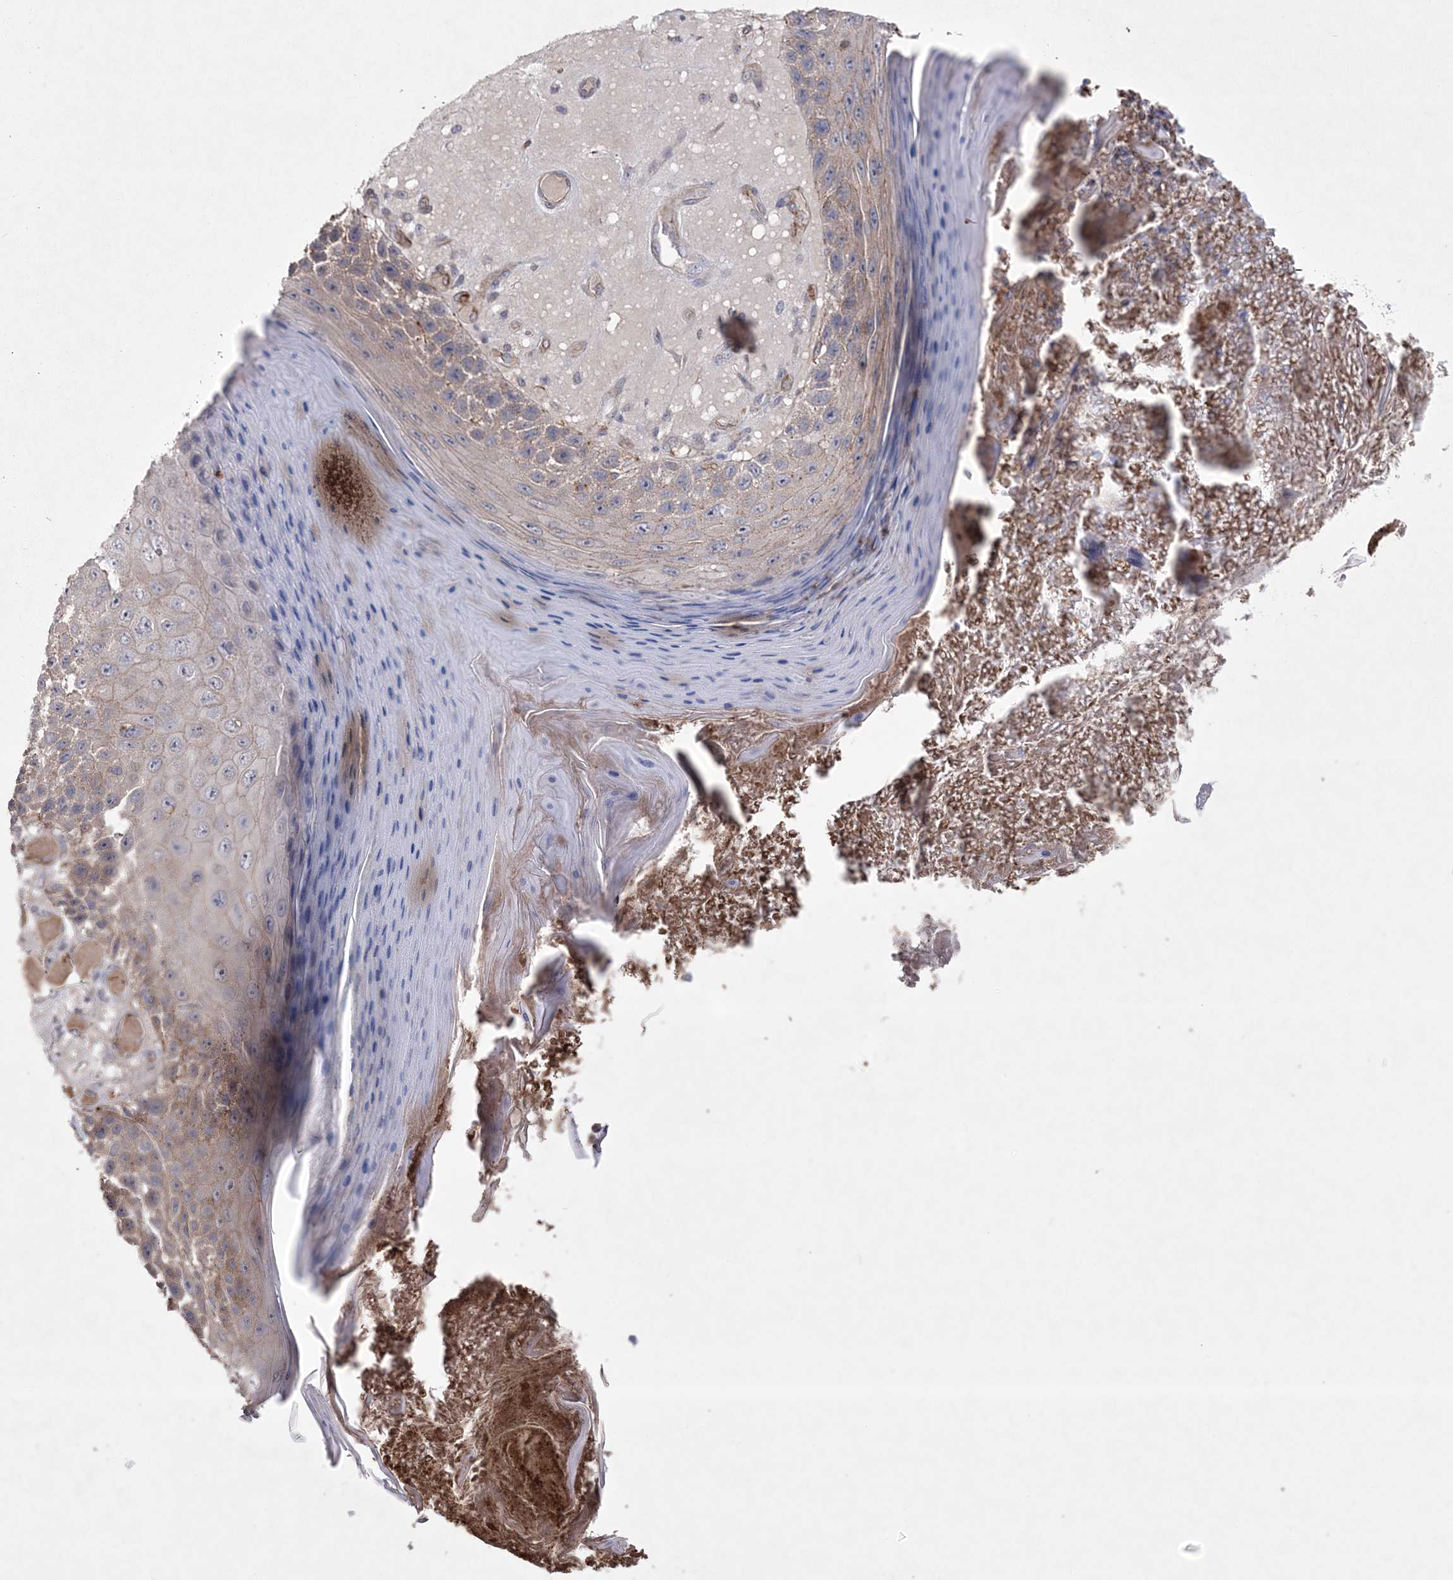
{"staining": {"intensity": "weak", "quantity": "<25%", "location": "cytoplasmic/membranous"}, "tissue": "skin cancer", "cell_type": "Tumor cells", "image_type": "cancer", "snomed": [{"axis": "morphology", "description": "Squamous cell carcinoma, NOS"}, {"axis": "topography", "description": "Skin"}], "caption": "Immunohistochemistry micrograph of neoplastic tissue: skin cancer (squamous cell carcinoma) stained with DAB reveals no significant protein staining in tumor cells.", "gene": "DPCD", "patient": {"sex": "female", "age": 88}}